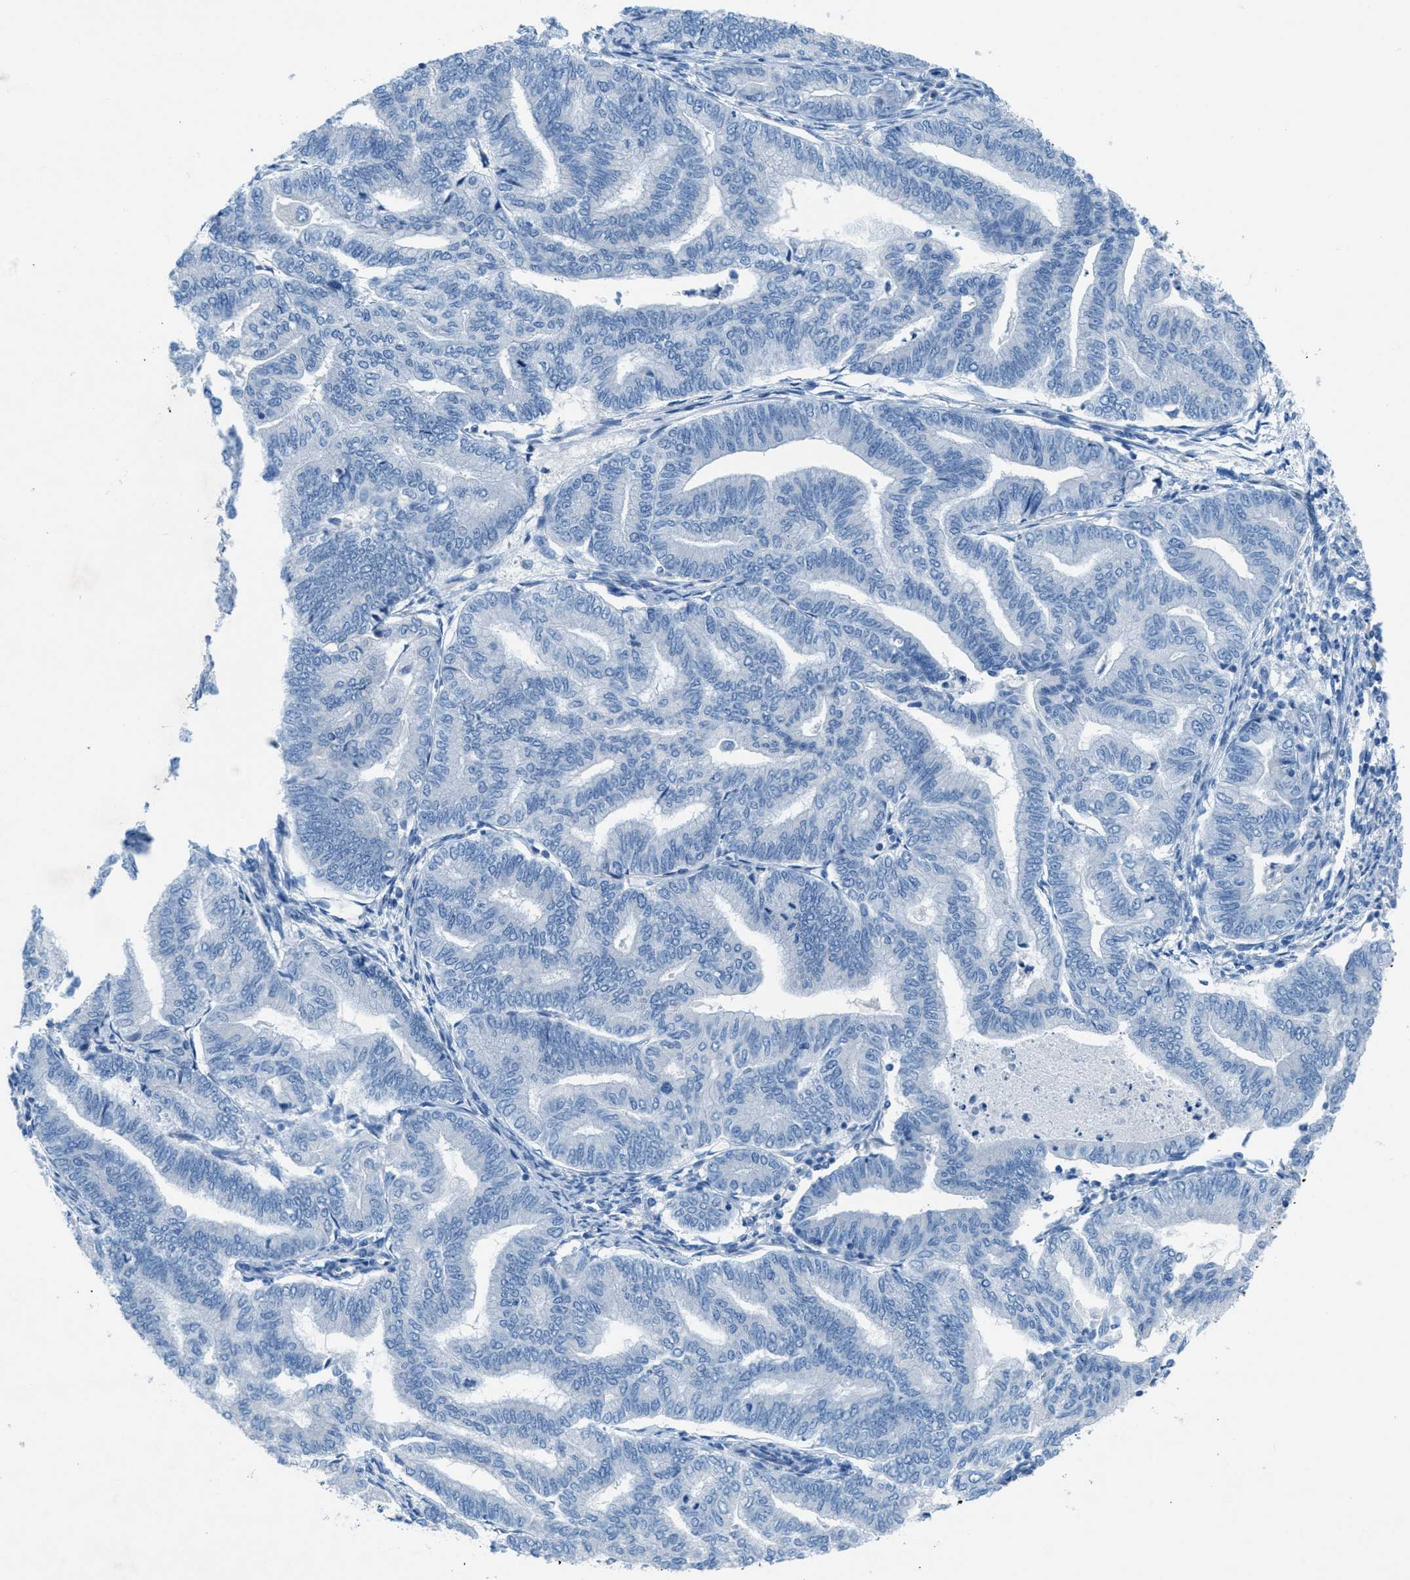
{"staining": {"intensity": "negative", "quantity": "none", "location": "none"}, "tissue": "endometrial cancer", "cell_type": "Tumor cells", "image_type": "cancer", "snomed": [{"axis": "morphology", "description": "Adenocarcinoma, NOS"}, {"axis": "topography", "description": "Endometrium"}], "caption": "Endometrial cancer was stained to show a protein in brown. There is no significant staining in tumor cells. (DAB (3,3'-diaminobenzidine) immunohistochemistry (IHC) with hematoxylin counter stain).", "gene": "GALNT17", "patient": {"sex": "female", "age": 79}}